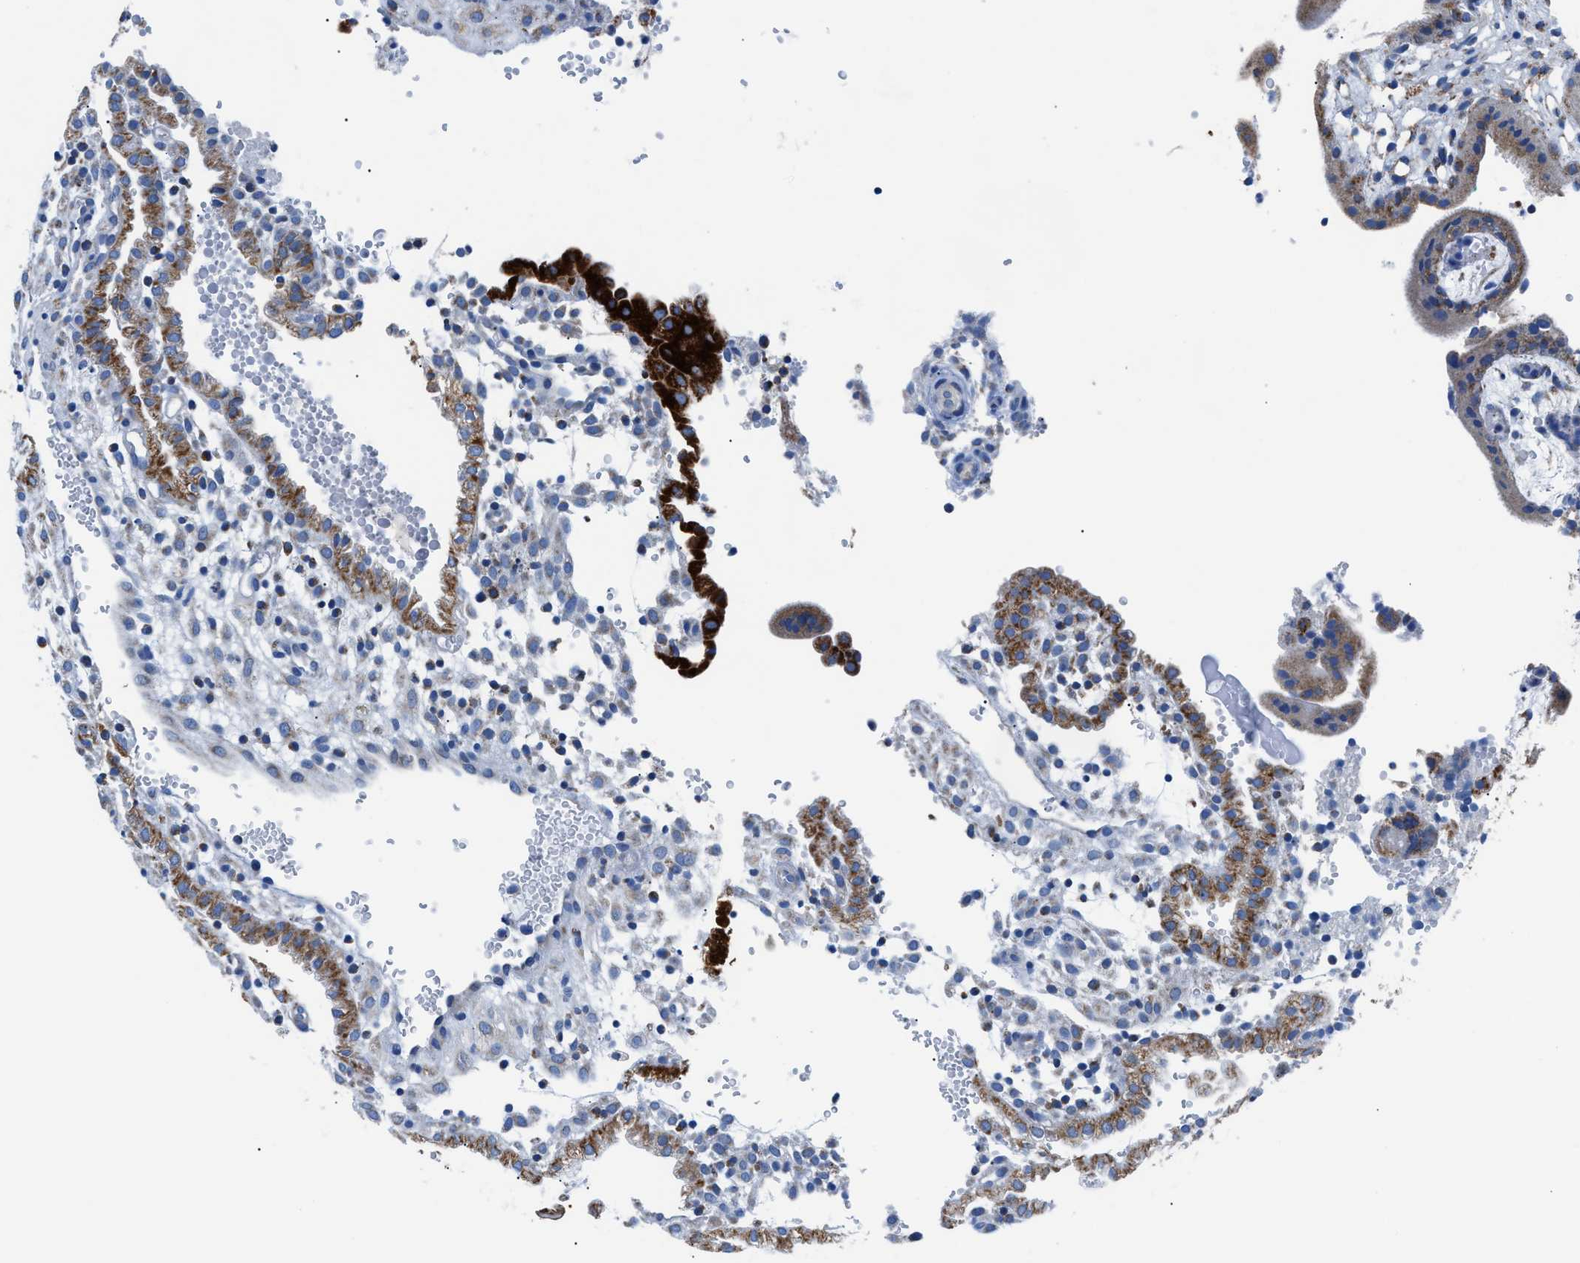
{"staining": {"intensity": "moderate", "quantity": "25%-75%", "location": "cytoplasmic/membranous"}, "tissue": "placenta", "cell_type": "Decidual cells", "image_type": "normal", "snomed": [{"axis": "morphology", "description": "Normal tissue, NOS"}, {"axis": "topography", "description": "Placenta"}], "caption": "The histopathology image displays immunohistochemical staining of benign placenta. There is moderate cytoplasmic/membranous positivity is seen in about 25%-75% of decidual cells.", "gene": "ZDHHC3", "patient": {"sex": "female", "age": 18}}